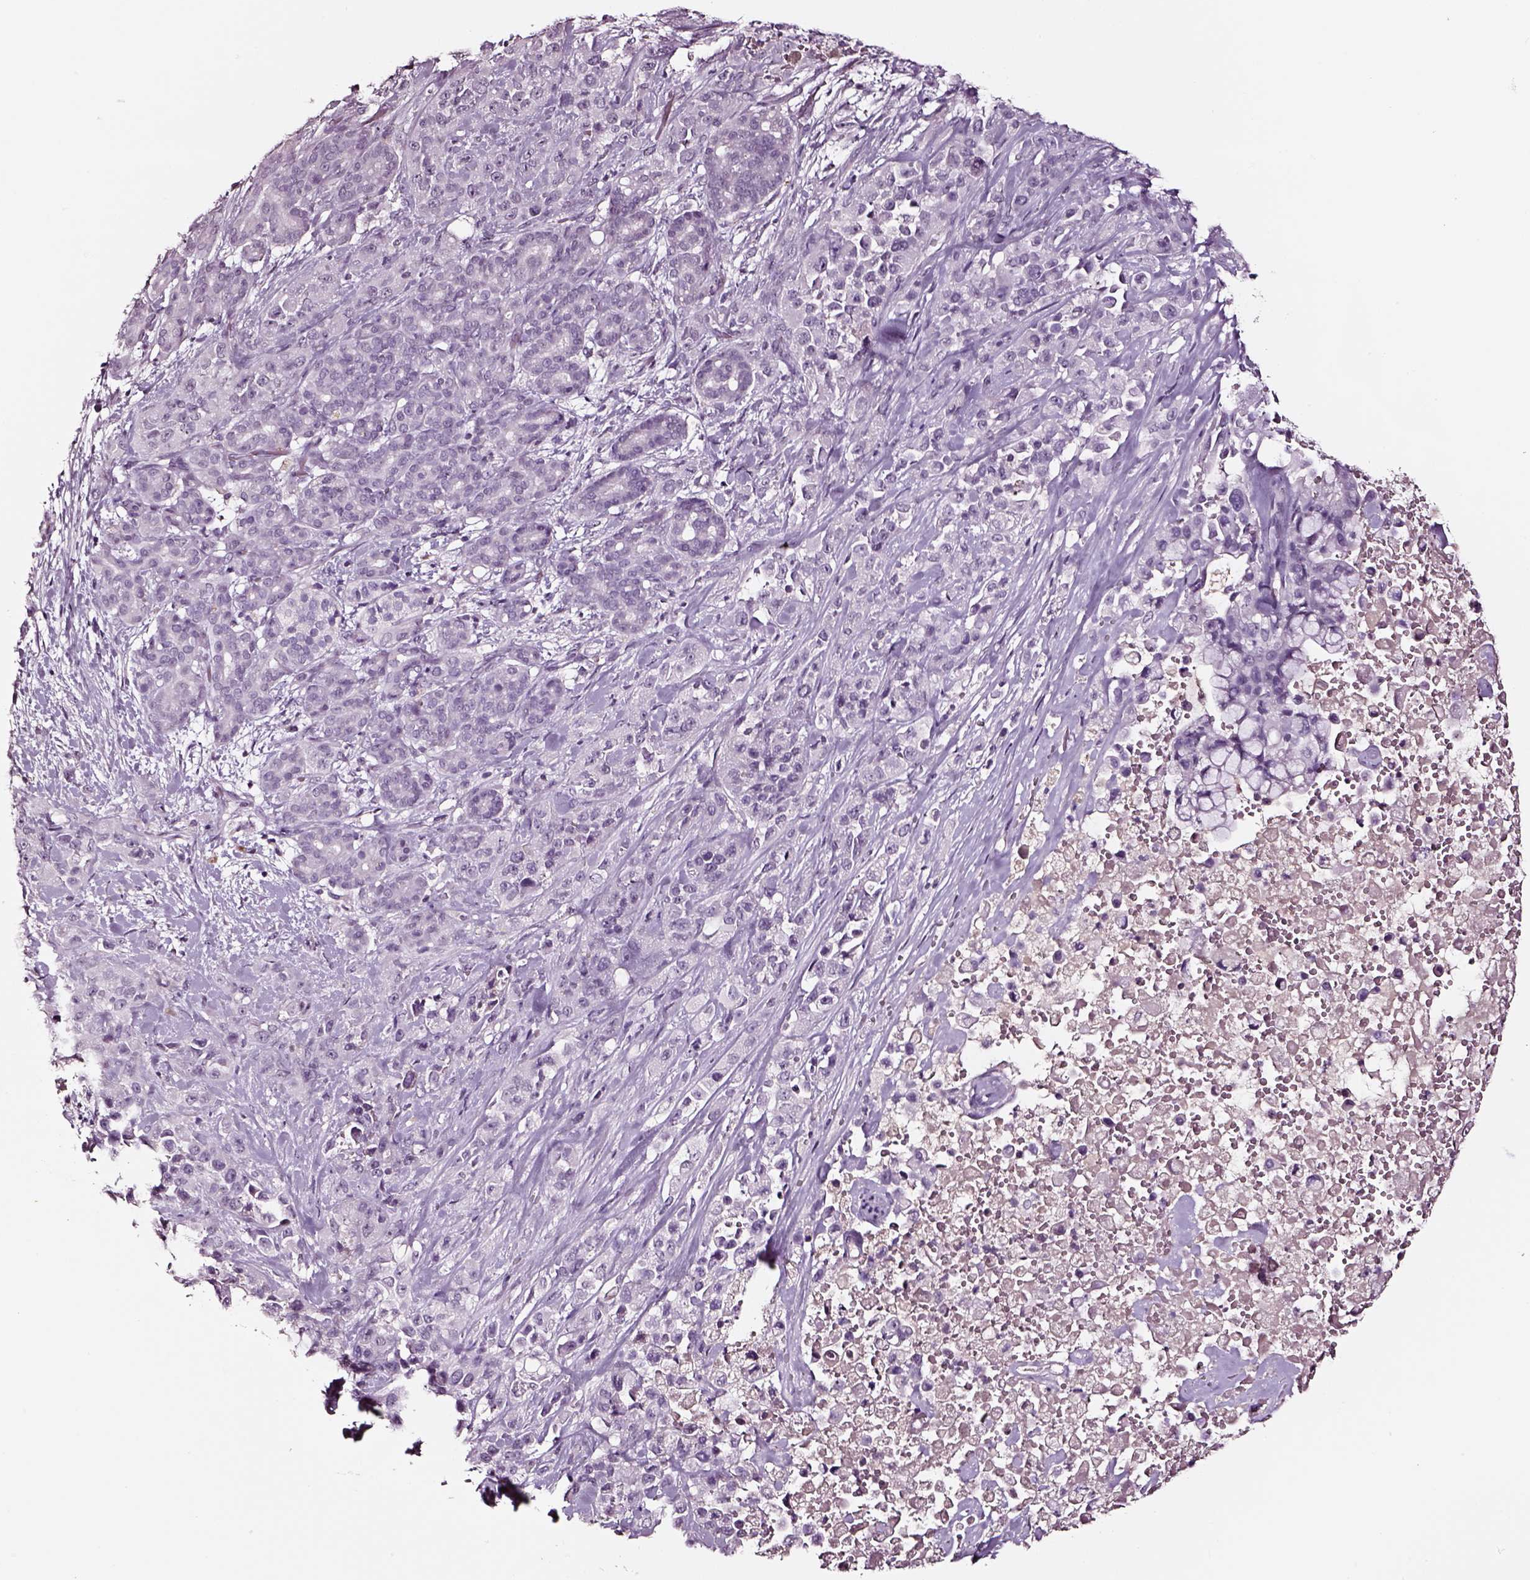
{"staining": {"intensity": "negative", "quantity": "none", "location": "none"}, "tissue": "pancreatic cancer", "cell_type": "Tumor cells", "image_type": "cancer", "snomed": [{"axis": "morphology", "description": "Adenocarcinoma, NOS"}, {"axis": "topography", "description": "Pancreas"}], "caption": "Adenocarcinoma (pancreatic) was stained to show a protein in brown. There is no significant expression in tumor cells.", "gene": "SMIM17", "patient": {"sex": "male", "age": 44}}